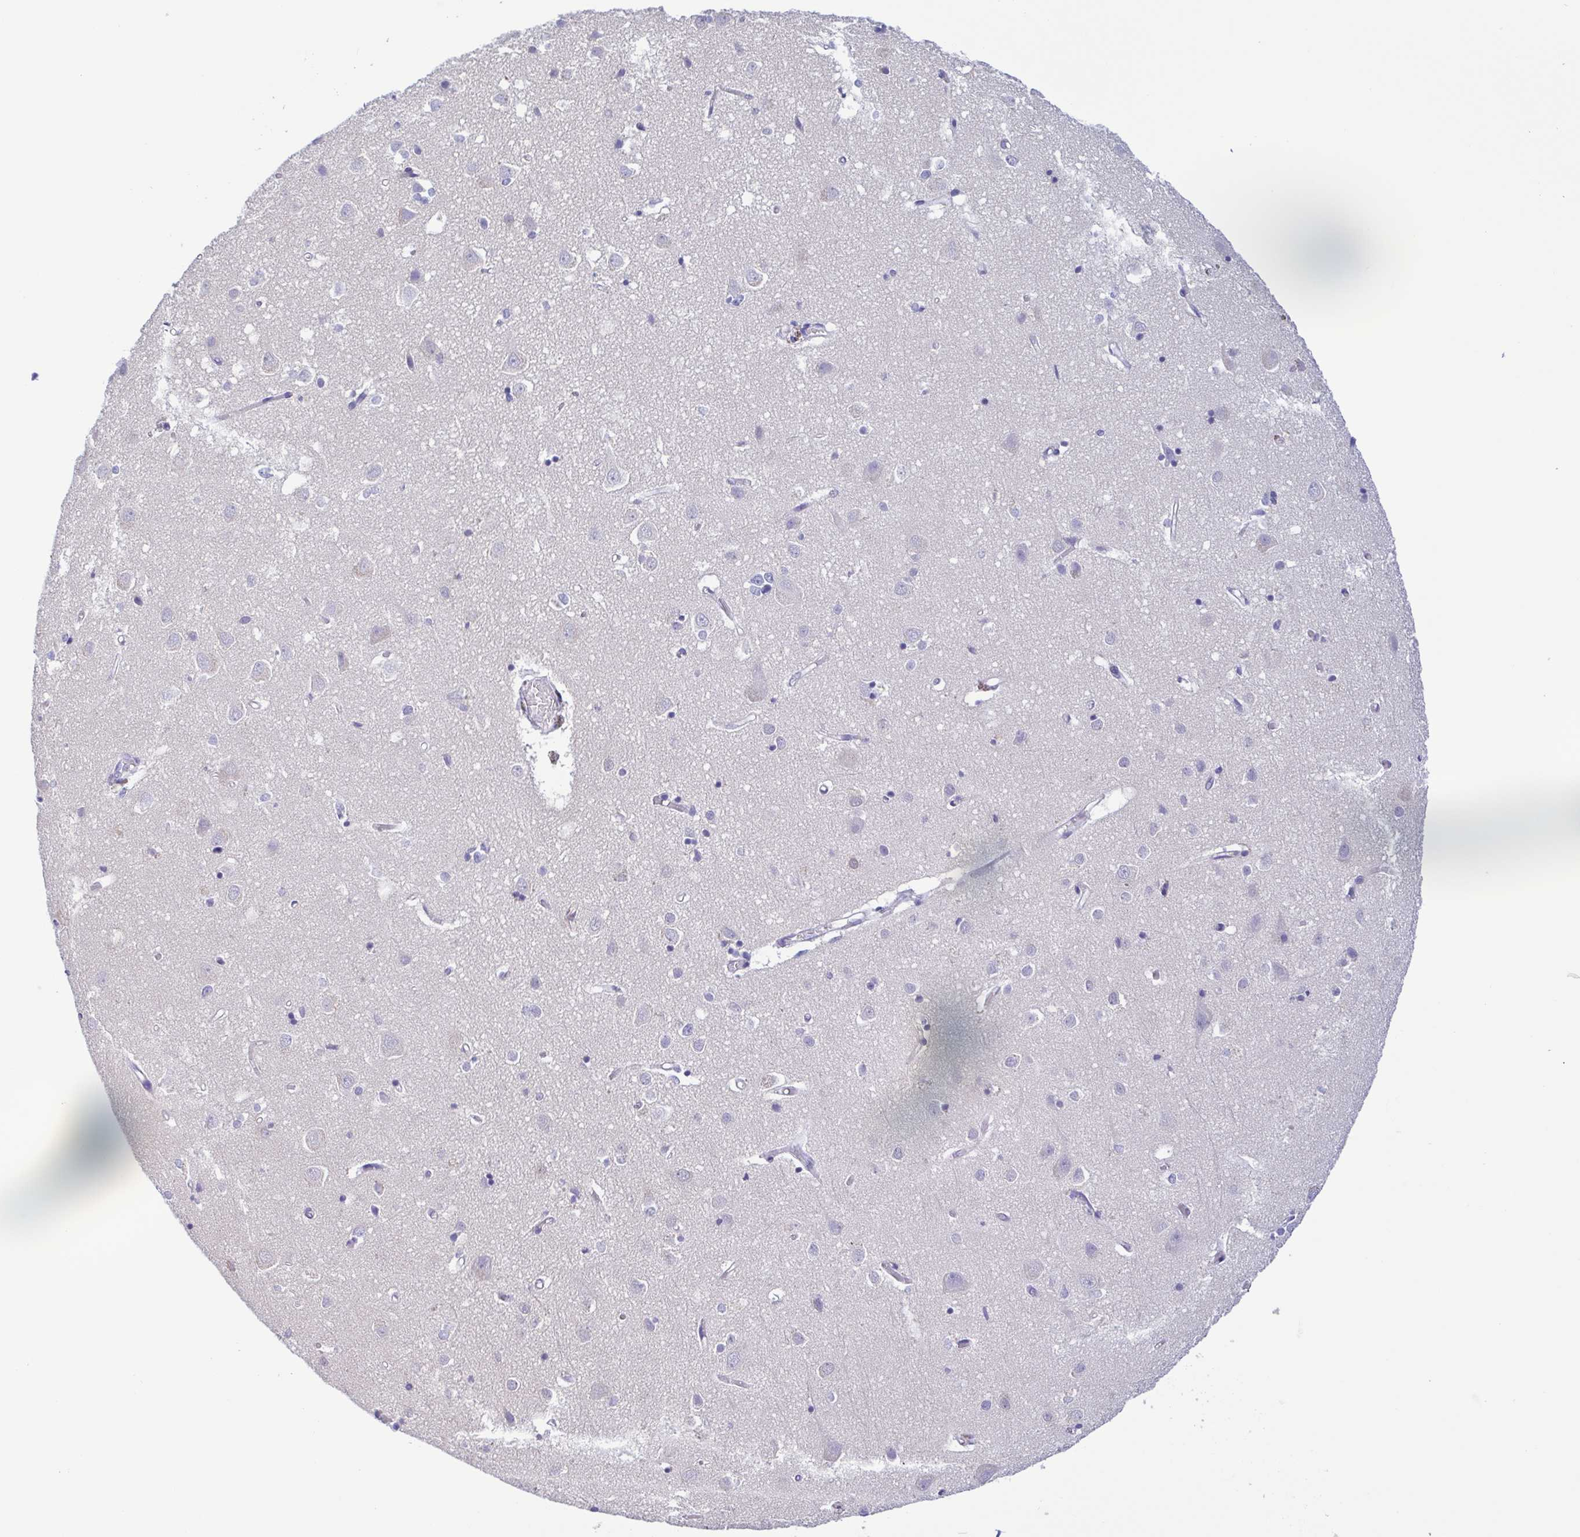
{"staining": {"intensity": "negative", "quantity": "none", "location": "none"}, "tissue": "cerebral cortex", "cell_type": "Endothelial cells", "image_type": "normal", "snomed": [{"axis": "morphology", "description": "Normal tissue, NOS"}, {"axis": "topography", "description": "Cerebral cortex"}], "caption": "Cerebral cortex stained for a protein using immunohistochemistry shows no positivity endothelial cells.", "gene": "LDHC", "patient": {"sex": "male", "age": 70}}